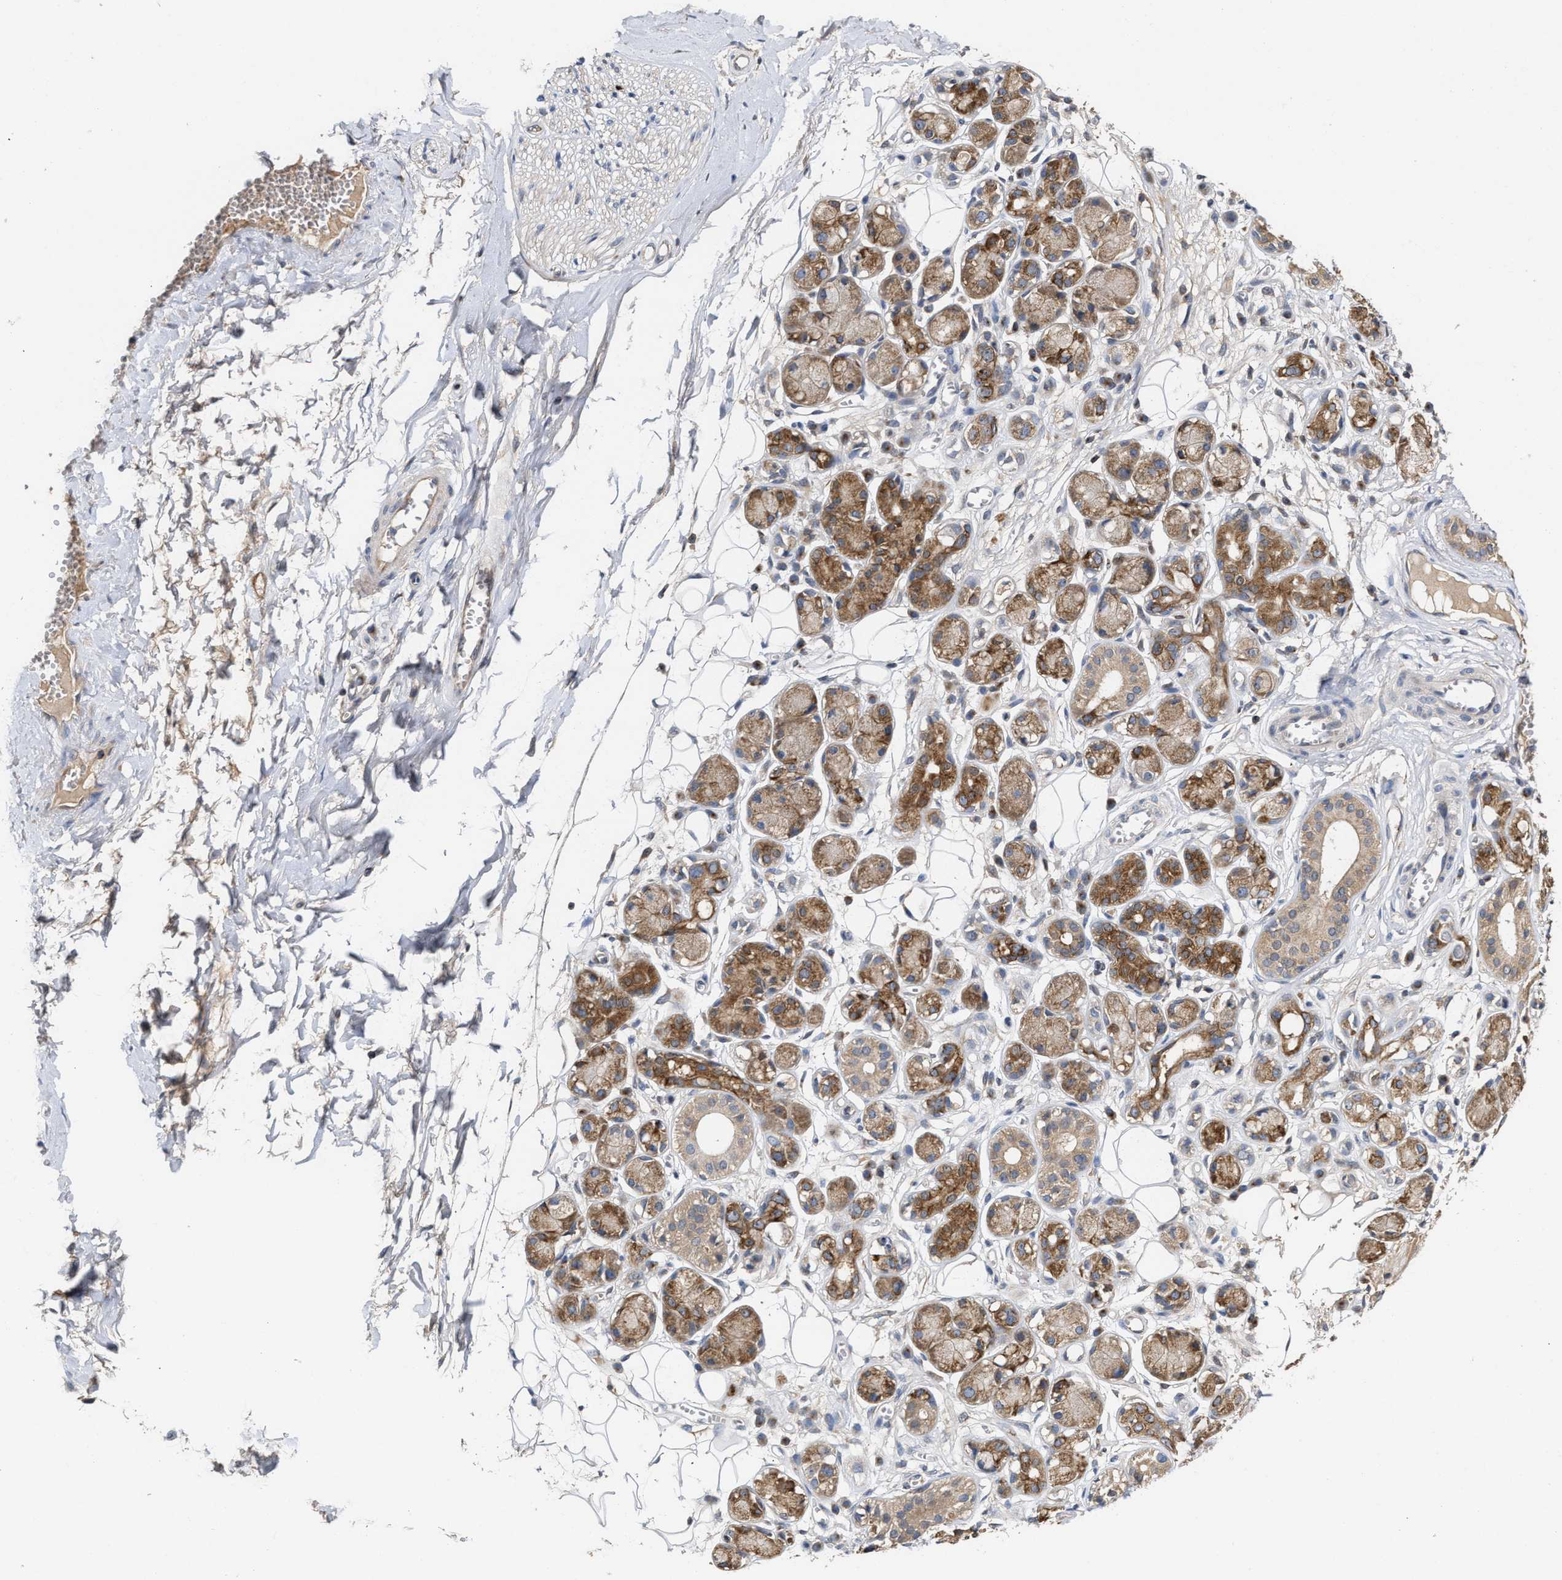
{"staining": {"intensity": "weak", "quantity": ">75%", "location": "cytoplasmic/membranous"}, "tissue": "soft tissue", "cell_type": "Fibroblasts", "image_type": "normal", "snomed": [{"axis": "morphology", "description": "Normal tissue, NOS"}, {"axis": "morphology", "description": "Inflammation, NOS"}, {"axis": "topography", "description": "Salivary gland"}, {"axis": "topography", "description": "Peripheral nerve tissue"}], "caption": "High-power microscopy captured an immunohistochemistry (IHC) photomicrograph of normal soft tissue, revealing weak cytoplasmic/membranous expression in approximately >75% of fibroblasts. (Stains: DAB in brown, nuclei in blue, Microscopy: brightfield microscopy at high magnification).", "gene": "BBLN", "patient": {"sex": "female", "age": 75}}